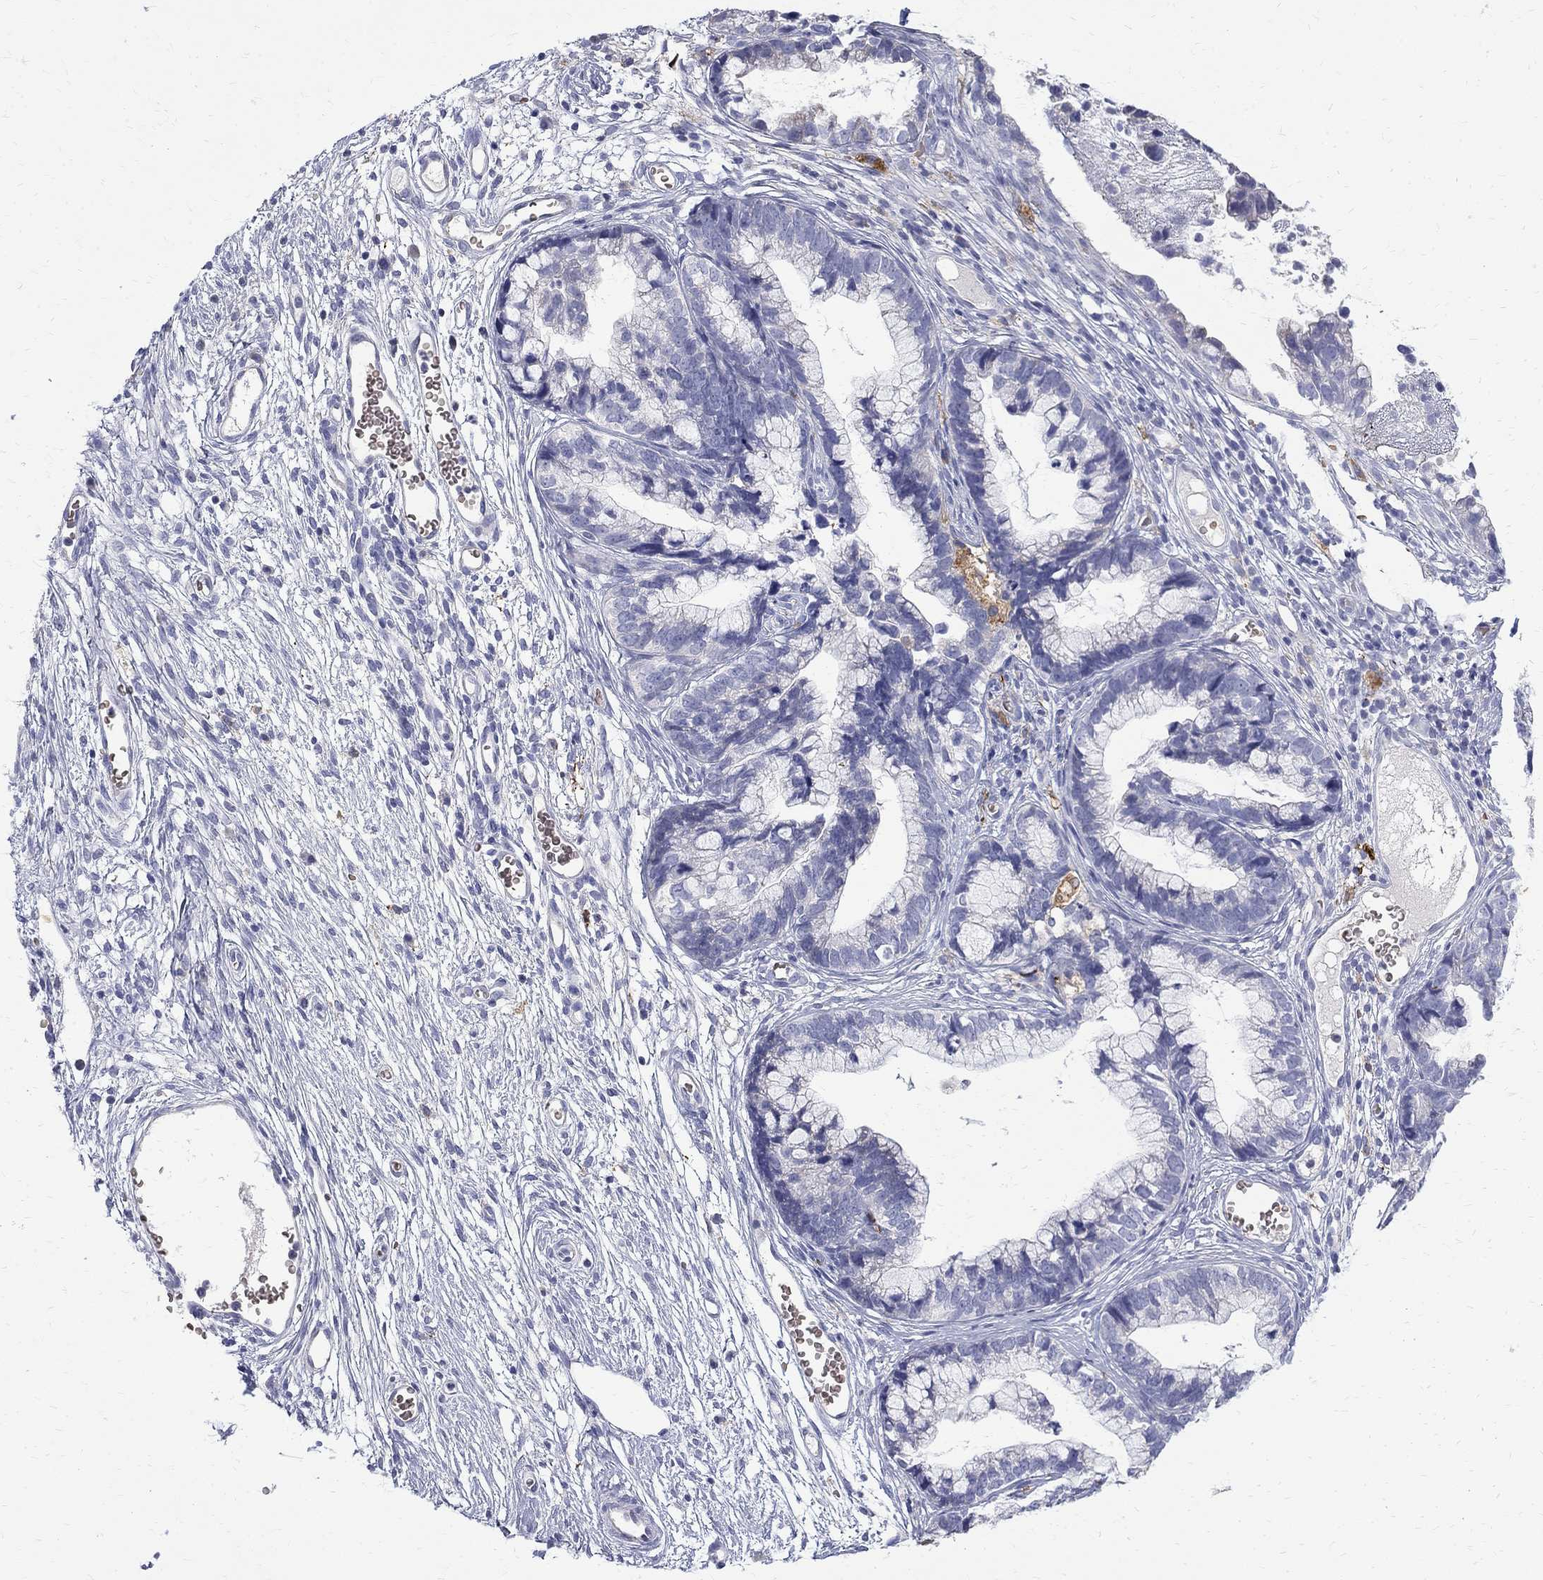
{"staining": {"intensity": "negative", "quantity": "none", "location": "none"}, "tissue": "cervical cancer", "cell_type": "Tumor cells", "image_type": "cancer", "snomed": [{"axis": "morphology", "description": "Adenocarcinoma, NOS"}, {"axis": "topography", "description": "Cervix"}], "caption": "Cervical cancer (adenocarcinoma) was stained to show a protein in brown. There is no significant expression in tumor cells.", "gene": "AGER", "patient": {"sex": "female", "age": 44}}